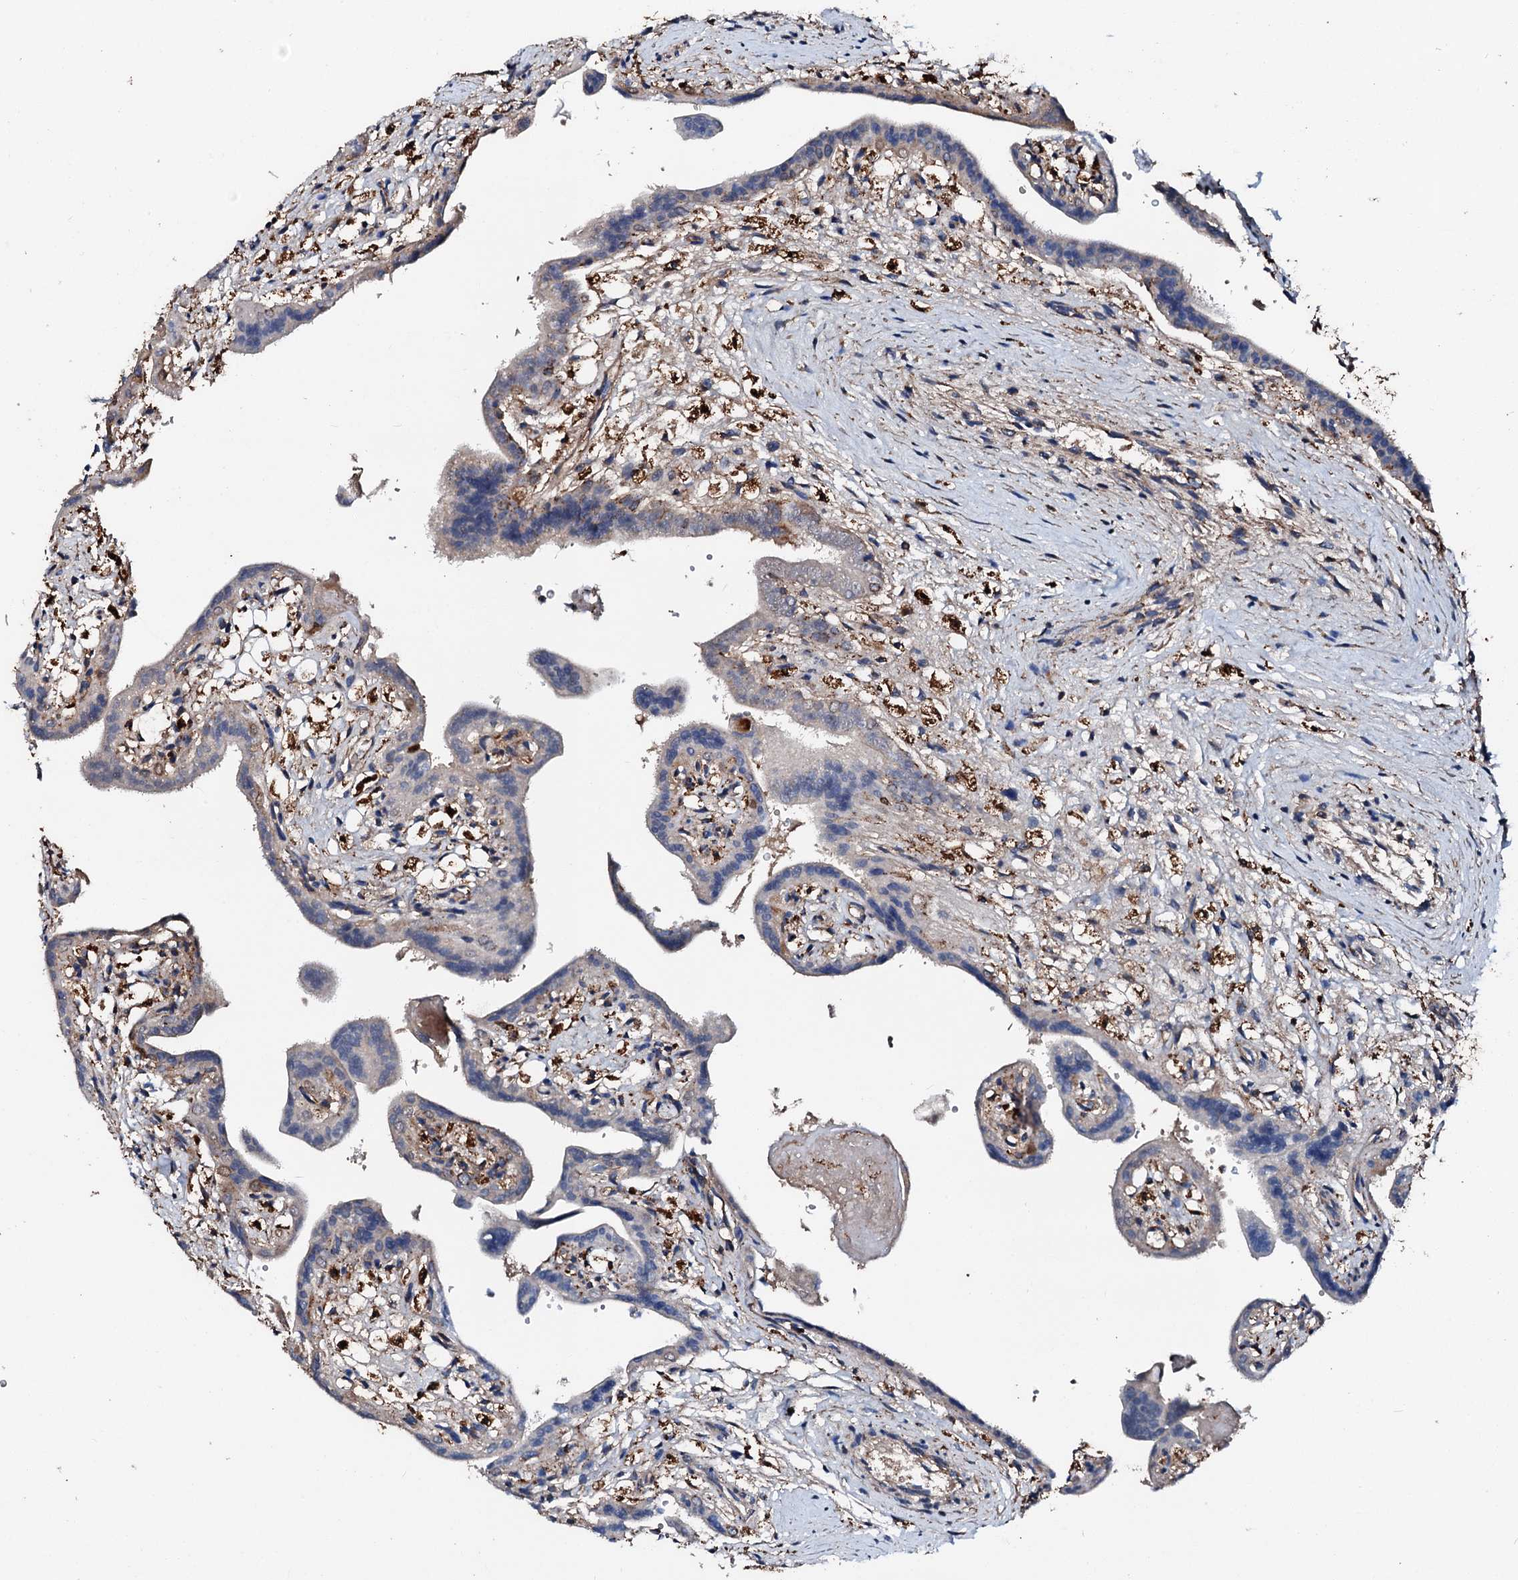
{"staining": {"intensity": "moderate", "quantity": "25%-75%", "location": "cytoplasmic/membranous"}, "tissue": "placenta", "cell_type": "Trophoblastic cells", "image_type": "normal", "snomed": [{"axis": "morphology", "description": "Normal tissue, NOS"}, {"axis": "topography", "description": "Placenta"}], "caption": "This image exhibits immunohistochemistry (IHC) staining of normal placenta, with medium moderate cytoplasmic/membranous staining in approximately 25%-75% of trophoblastic cells.", "gene": "HADH", "patient": {"sex": "female", "age": 37}}